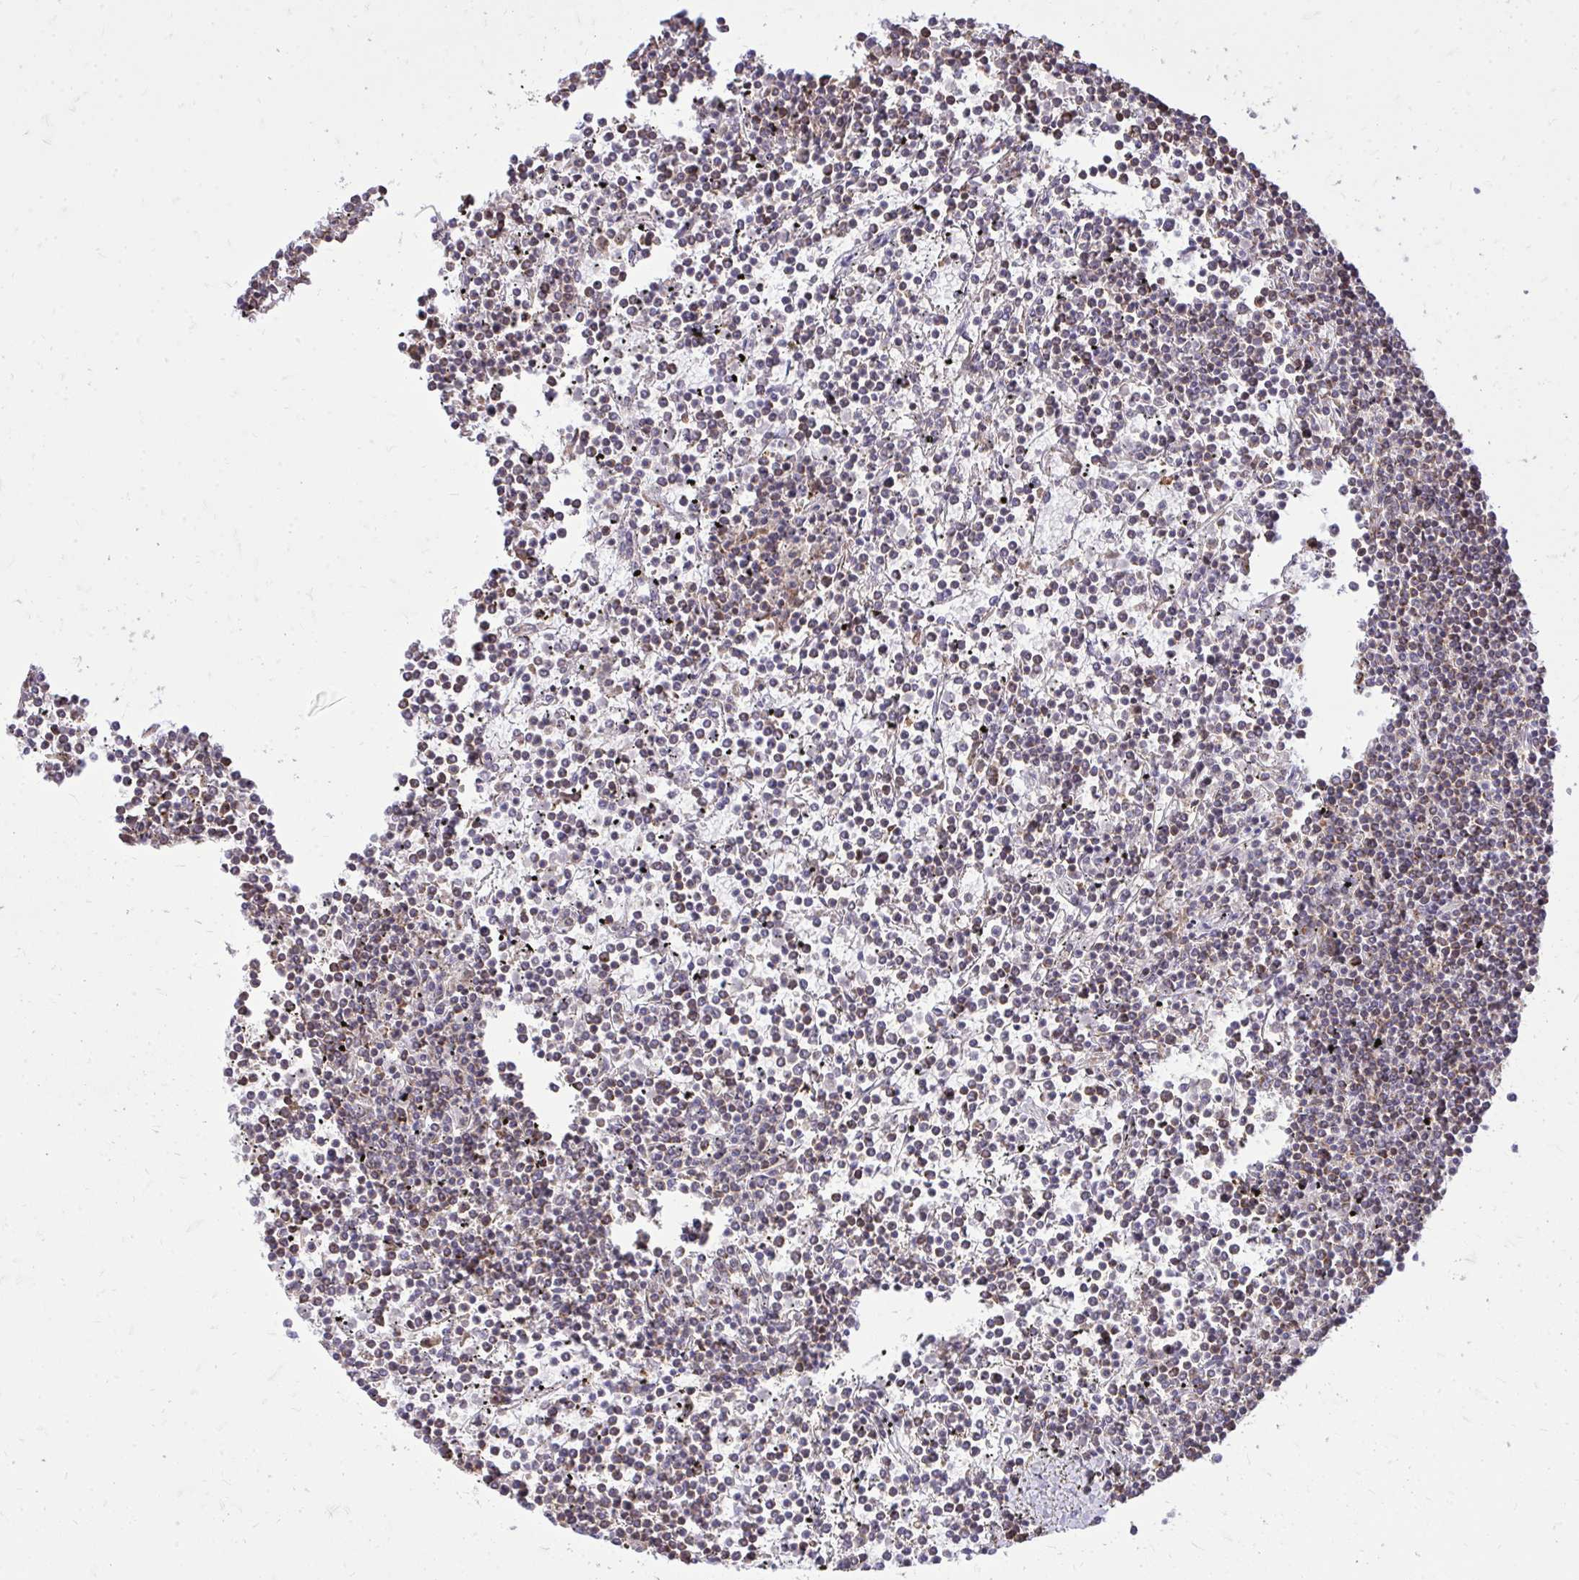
{"staining": {"intensity": "negative", "quantity": "none", "location": "none"}, "tissue": "lymphoma", "cell_type": "Tumor cells", "image_type": "cancer", "snomed": [{"axis": "morphology", "description": "Malignant lymphoma, non-Hodgkin's type, Low grade"}, {"axis": "topography", "description": "Spleen"}], "caption": "Image shows no significant protein staining in tumor cells of lymphoma.", "gene": "SLC7A5", "patient": {"sex": "female", "age": 19}}